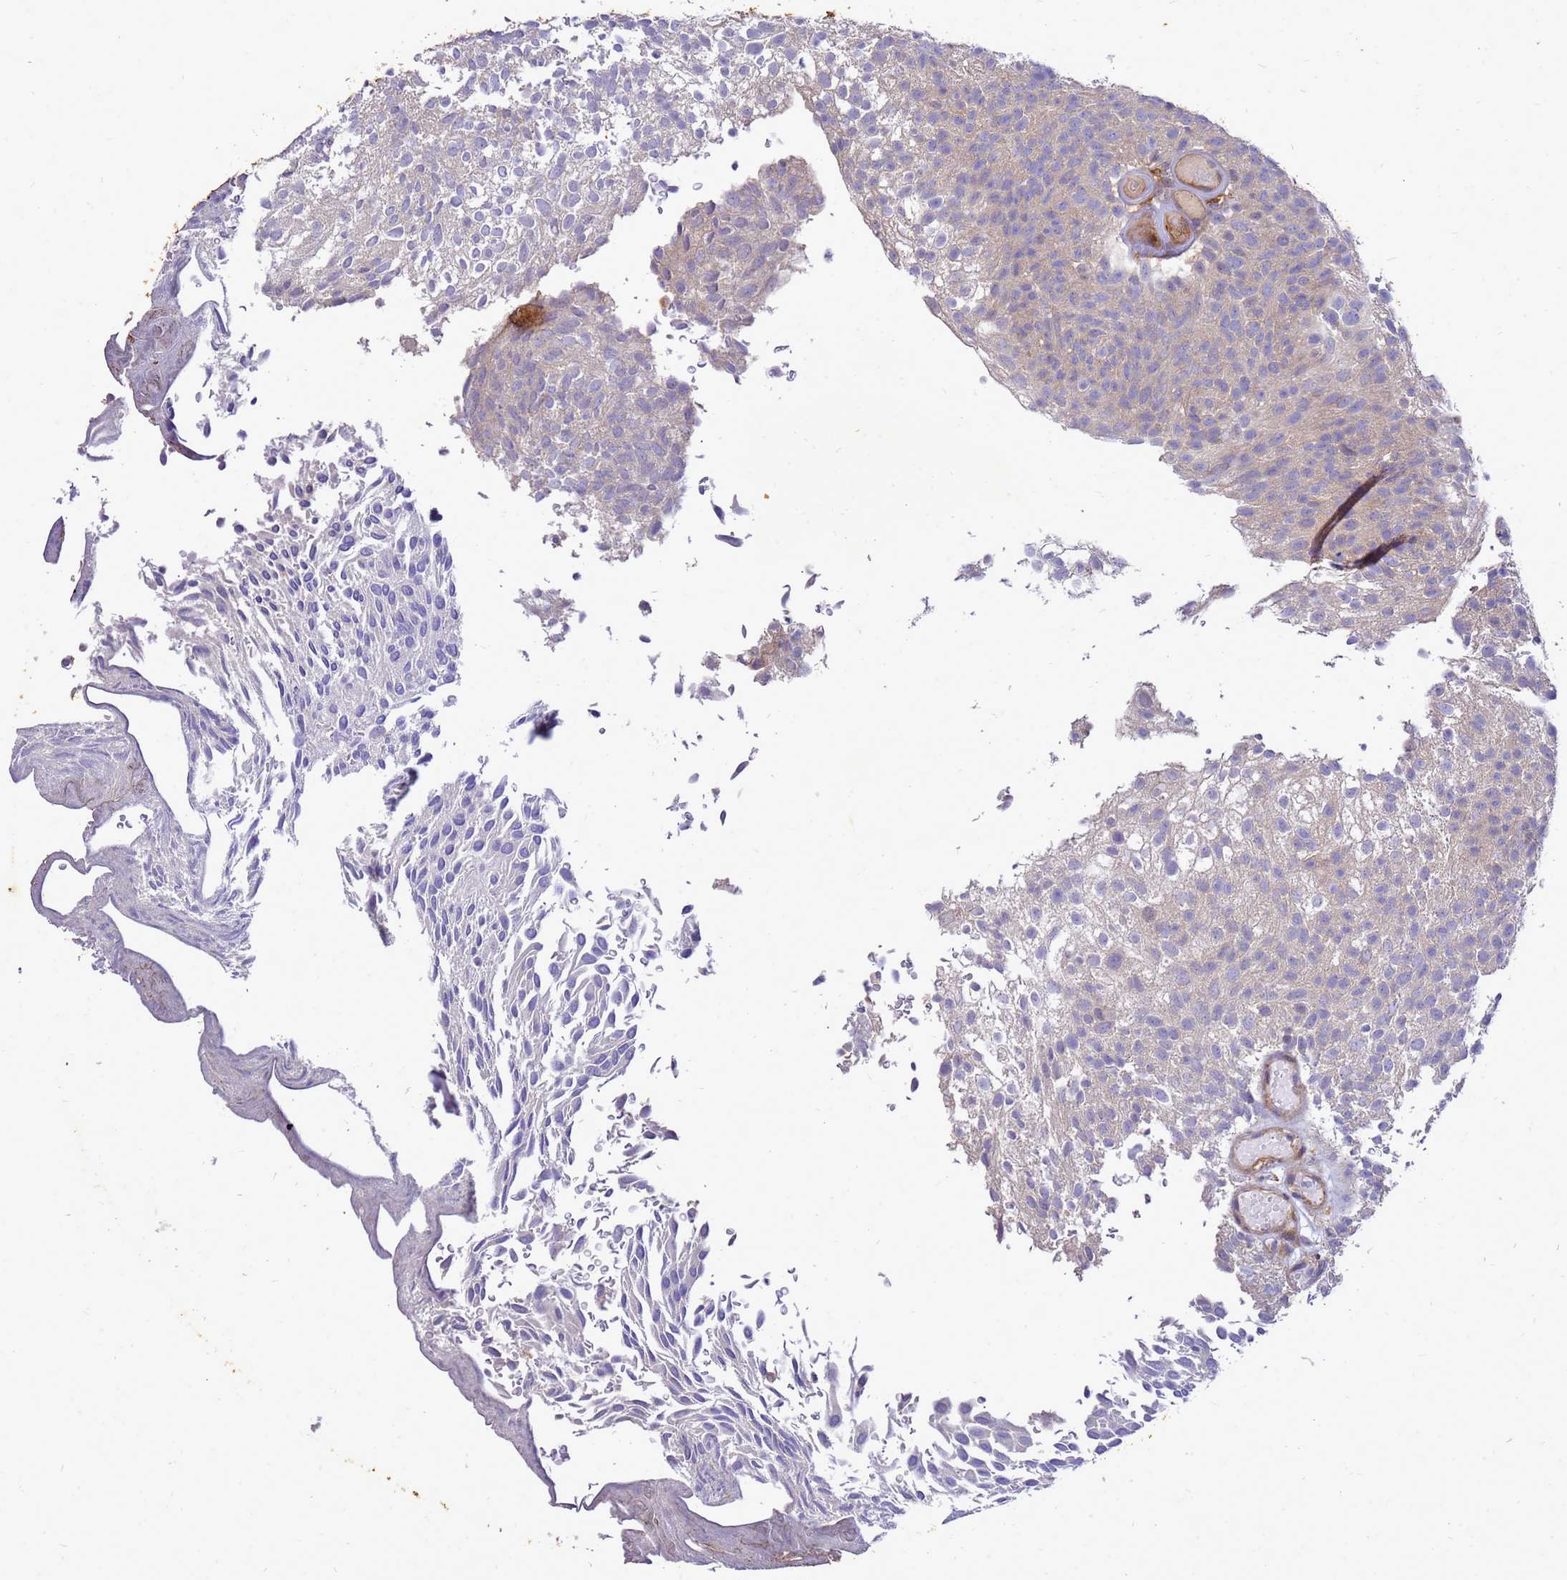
{"staining": {"intensity": "negative", "quantity": "none", "location": "none"}, "tissue": "urothelial cancer", "cell_type": "Tumor cells", "image_type": "cancer", "snomed": [{"axis": "morphology", "description": "Urothelial carcinoma, Low grade"}, {"axis": "topography", "description": "Urinary bladder"}], "caption": "A histopathology image of human urothelial cancer is negative for staining in tumor cells.", "gene": "RNF215", "patient": {"sex": "male", "age": 78}}